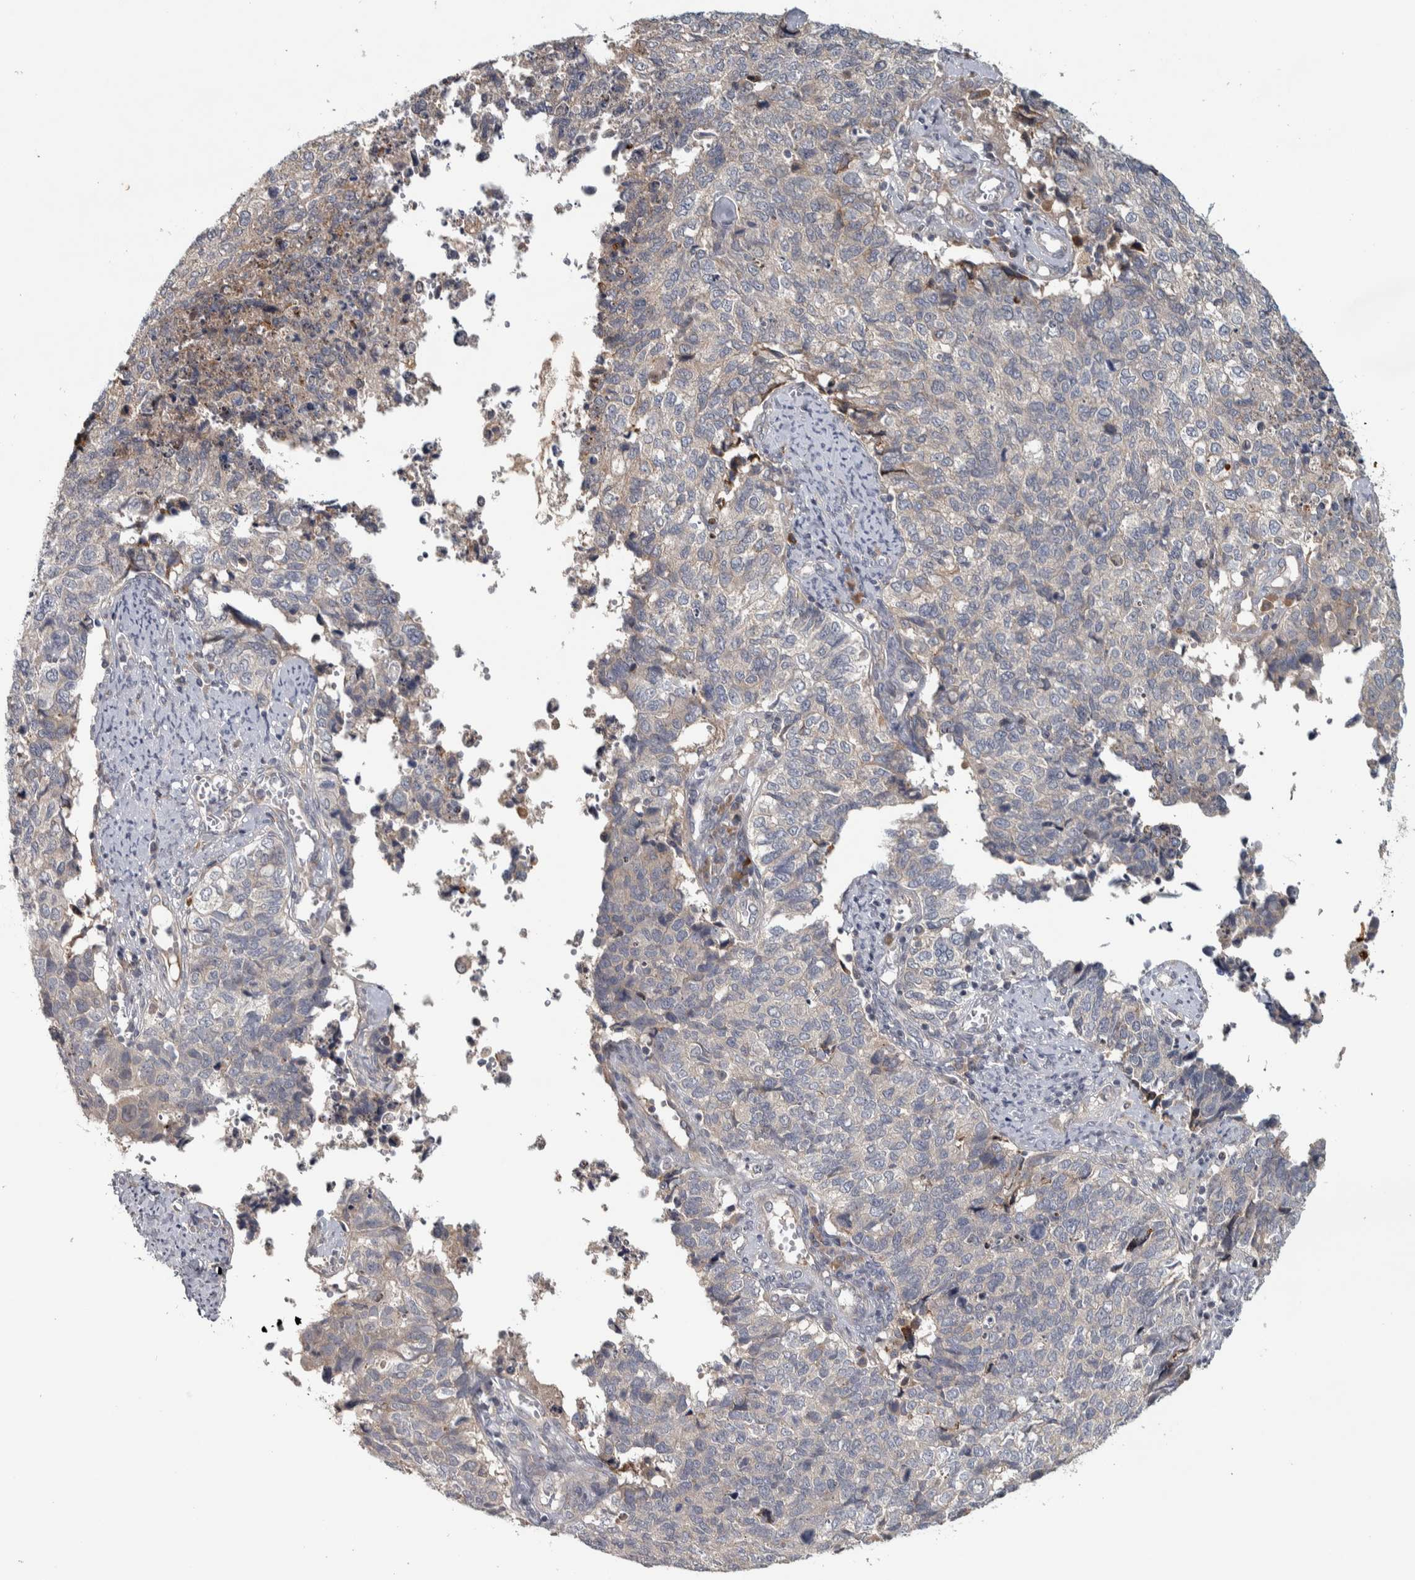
{"staining": {"intensity": "weak", "quantity": "25%-75%", "location": "cytoplasmic/membranous"}, "tissue": "cervical cancer", "cell_type": "Tumor cells", "image_type": "cancer", "snomed": [{"axis": "morphology", "description": "Squamous cell carcinoma, NOS"}, {"axis": "topography", "description": "Cervix"}], "caption": "Immunohistochemical staining of human cervical cancer exhibits weak cytoplasmic/membranous protein positivity in approximately 25%-75% of tumor cells.", "gene": "ADPRM", "patient": {"sex": "female", "age": 63}}